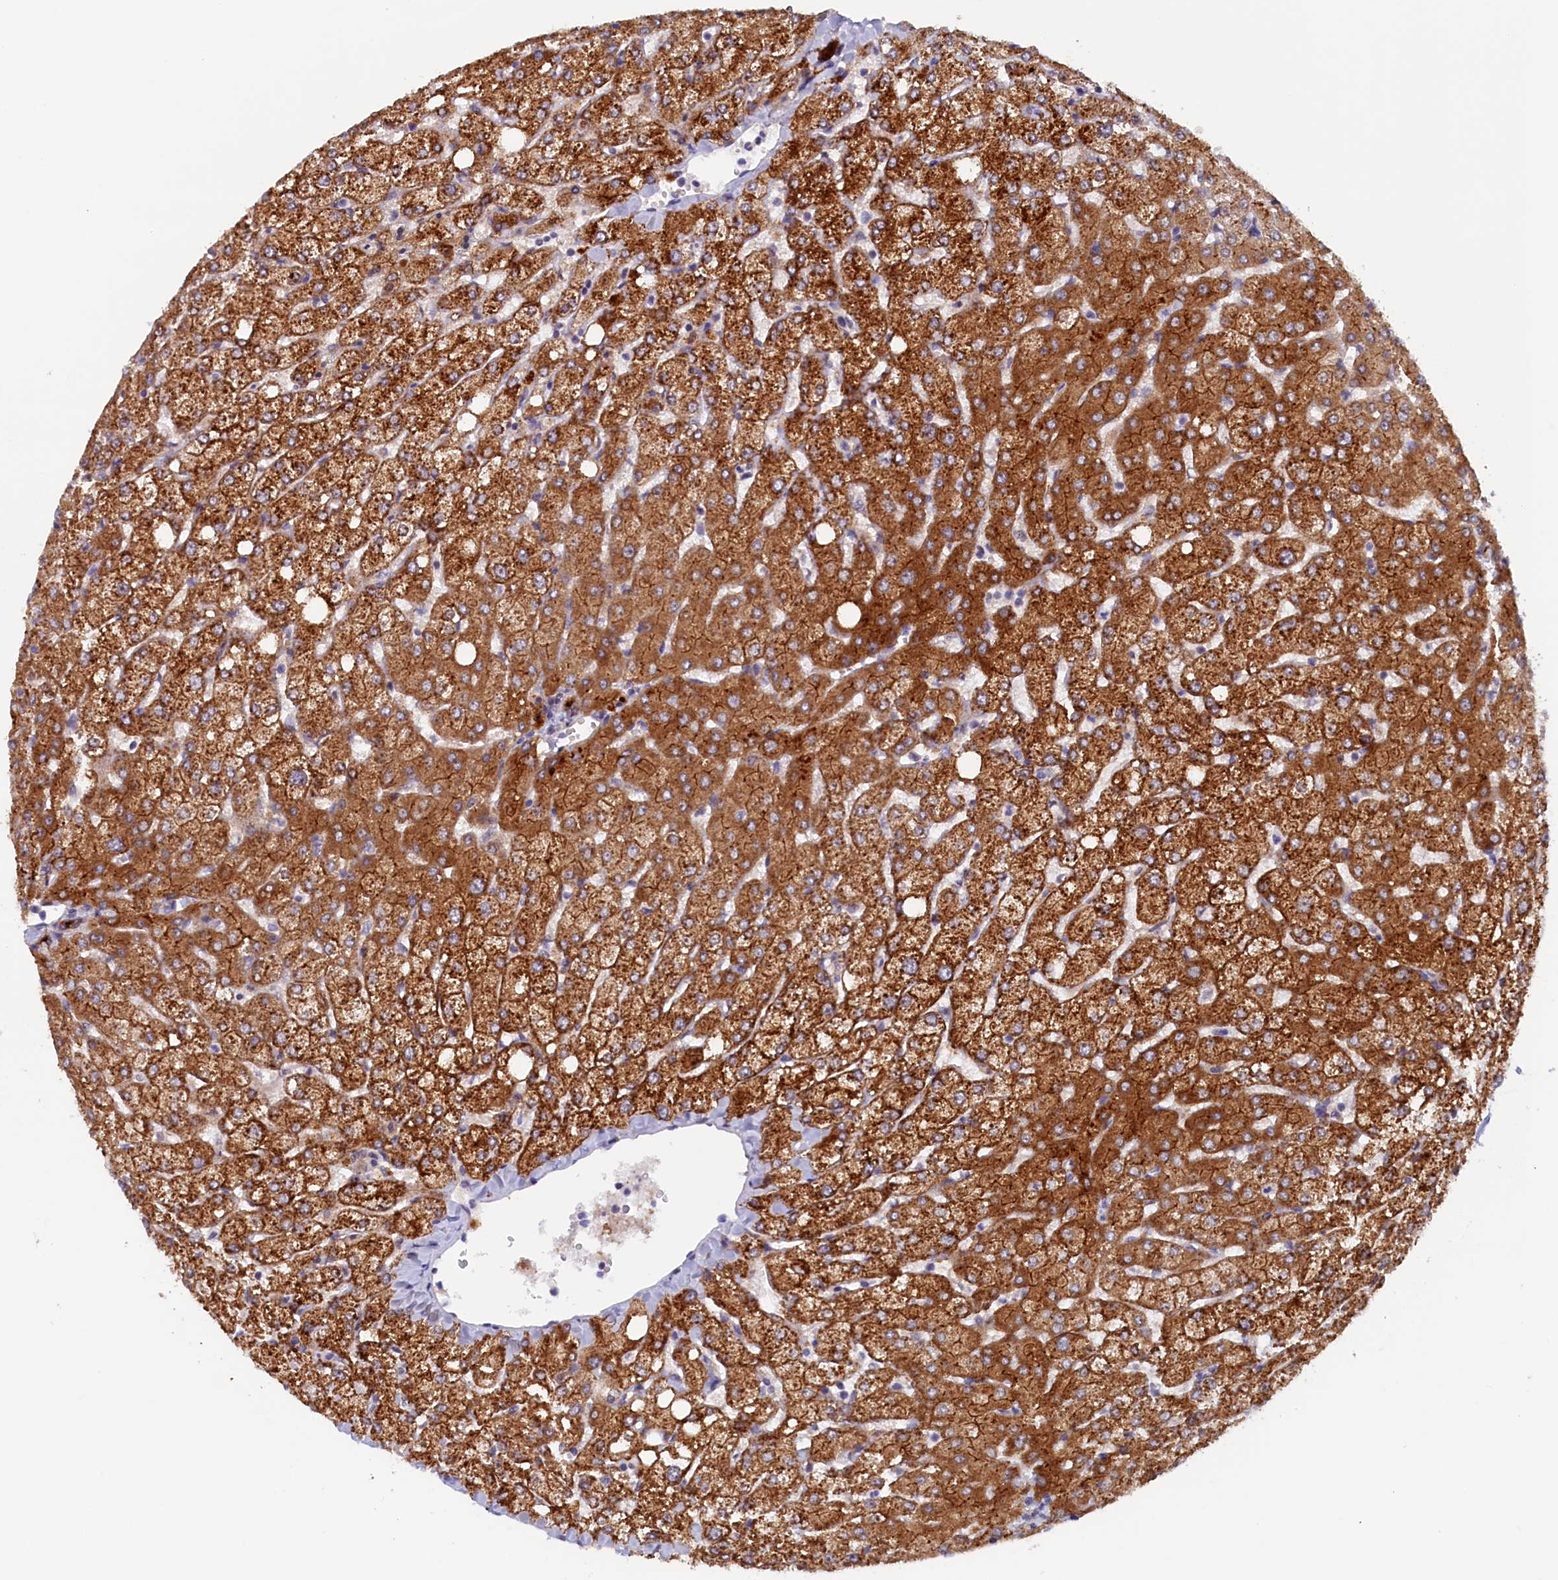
{"staining": {"intensity": "weak", "quantity": "25%-75%", "location": "cytoplasmic/membranous"}, "tissue": "liver", "cell_type": "Cholangiocytes", "image_type": "normal", "snomed": [{"axis": "morphology", "description": "Normal tissue, NOS"}, {"axis": "topography", "description": "Liver"}], "caption": "Immunohistochemistry photomicrograph of normal liver: liver stained using immunohistochemistry (IHC) displays low levels of weak protein expression localized specifically in the cytoplasmic/membranous of cholangiocytes, appearing as a cytoplasmic/membranous brown color.", "gene": "PACSIN3", "patient": {"sex": "female", "age": 54}}